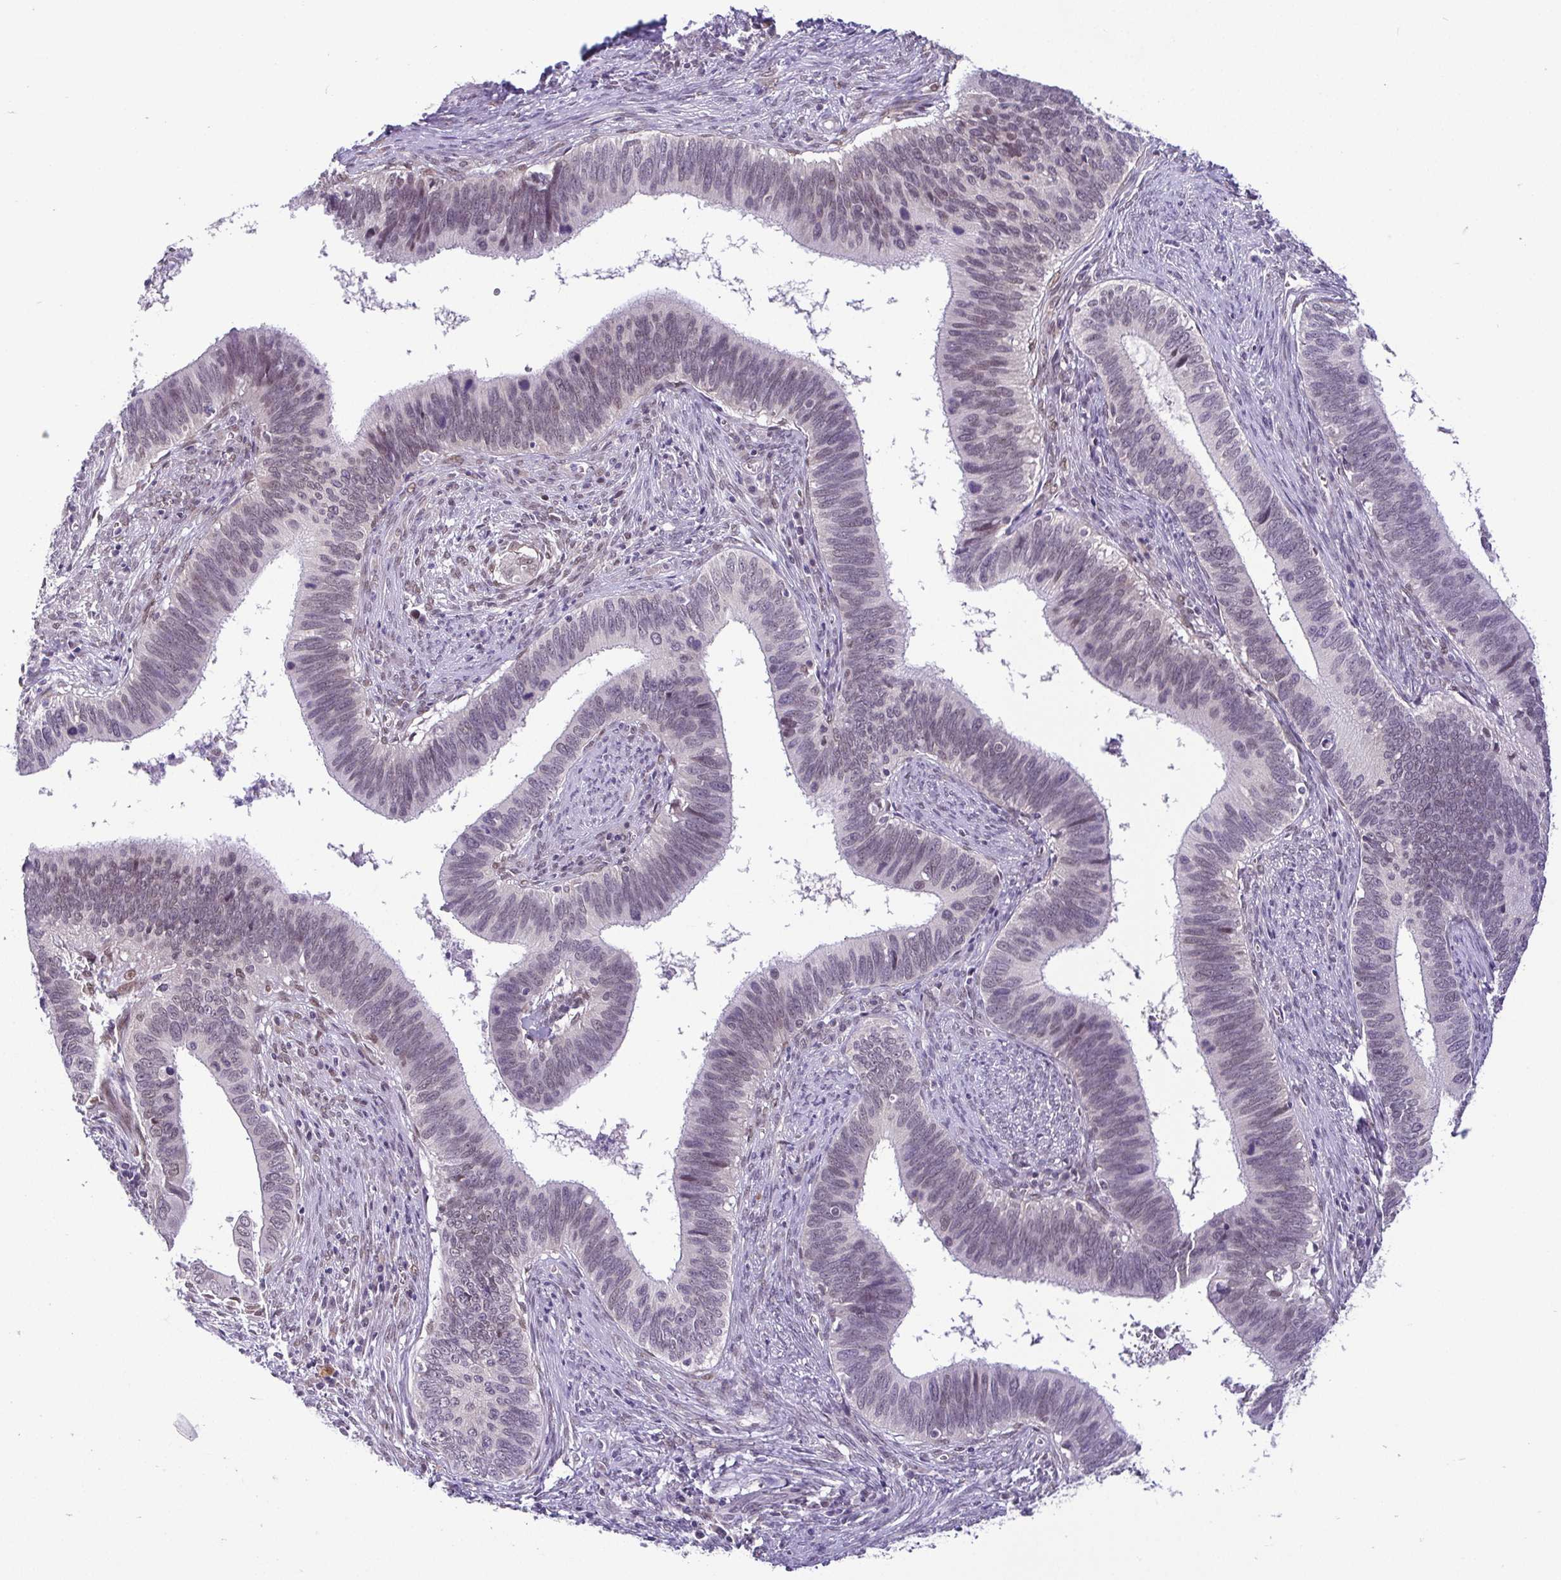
{"staining": {"intensity": "weak", "quantity": "<25%", "location": "nuclear"}, "tissue": "cervical cancer", "cell_type": "Tumor cells", "image_type": "cancer", "snomed": [{"axis": "morphology", "description": "Adenocarcinoma, NOS"}, {"axis": "topography", "description": "Cervix"}], "caption": "Cervical cancer (adenocarcinoma) was stained to show a protein in brown. There is no significant positivity in tumor cells.", "gene": "RBM3", "patient": {"sex": "female", "age": 42}}